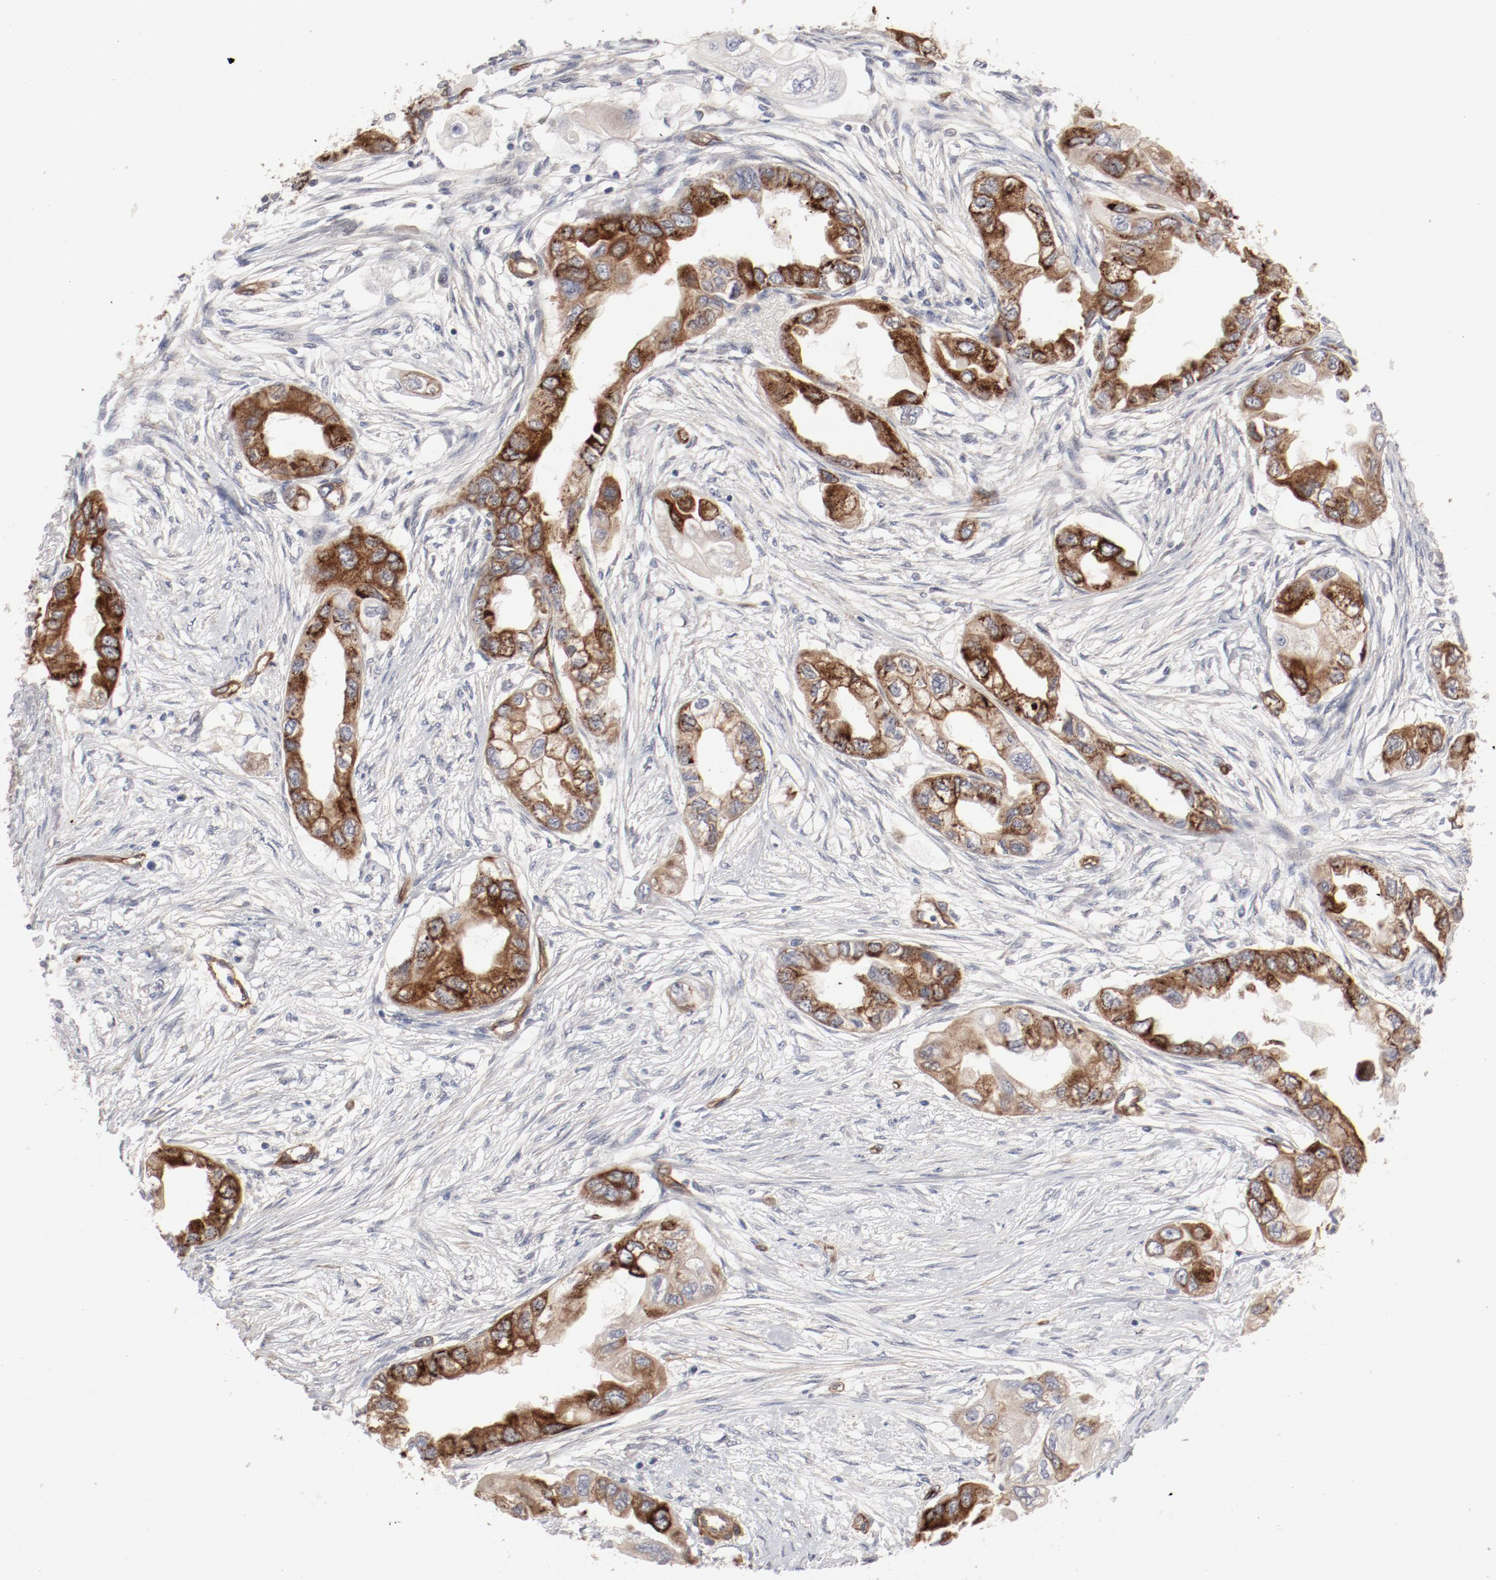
{"staining": {"intensity": "moderate", "quantity": ">75%", "location": "cytoplasmic/membranous"}, "tissue": "endometrial cancer", "cell_type": "Tumor cells", "image_type": "cancer", "snomed": [{"axis": "morphology", "description": "Adenocarcinoma, NOS"}, {"axis": "topography", "description": "Endometrium"}], "caption": "Tumor cells display medium levels of moderate cytoplasmic/membranous expression in approximately >75% of cells in human adenocarcinoma (endometrial). The staining was performed using DAB (3,3'-diaminobenzidine) to visualize the protein expression in brown, while the nuclei were stained in blue with hematoxylin (Magnification: 20x).", "gene": "MAGED4", "patient": {"sex": "female", "age": 67}}